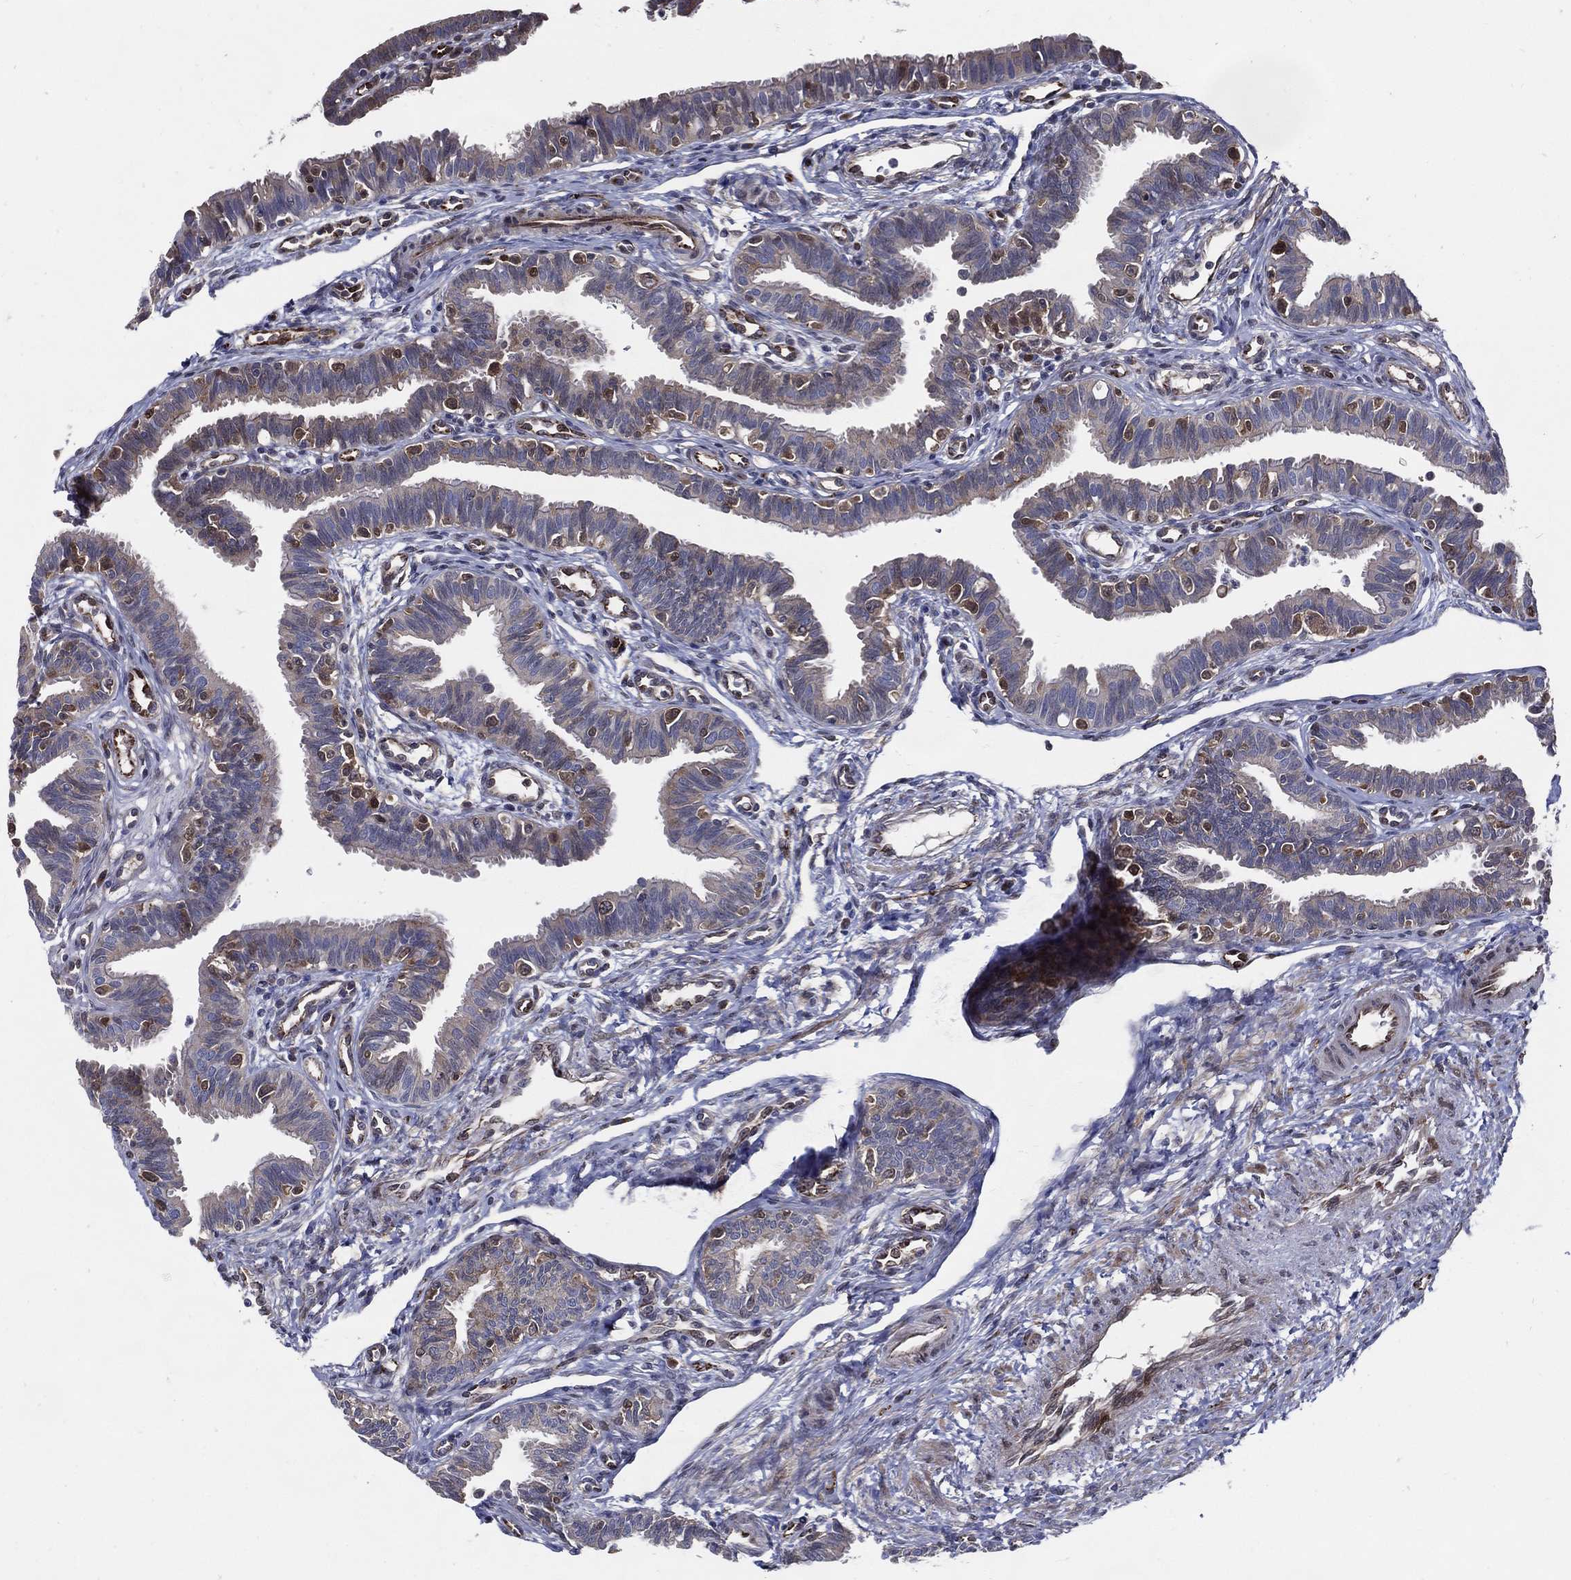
{"staining": {"intensity": "moderate", "quantity": "<25%", "location": "nuclear"}, "tissue": "fallopian tube", "cell_type": "Glandular cells", "image_type": "normal", "snomed": [{"axis": "morphology", "description": "Normal tissue, NOS"}, {"axis": "topography", "description": "Fallopian tube"}], "caption": "Immunohistochemistry (IHC) image of normal human fallopian tube stained for a protein (brown), which shows low levels of moderate nuclear expression in about <25% of glandular cells.", "gene": "ARHGAP11A", "patient": {"sex": "female", "age": 36}}